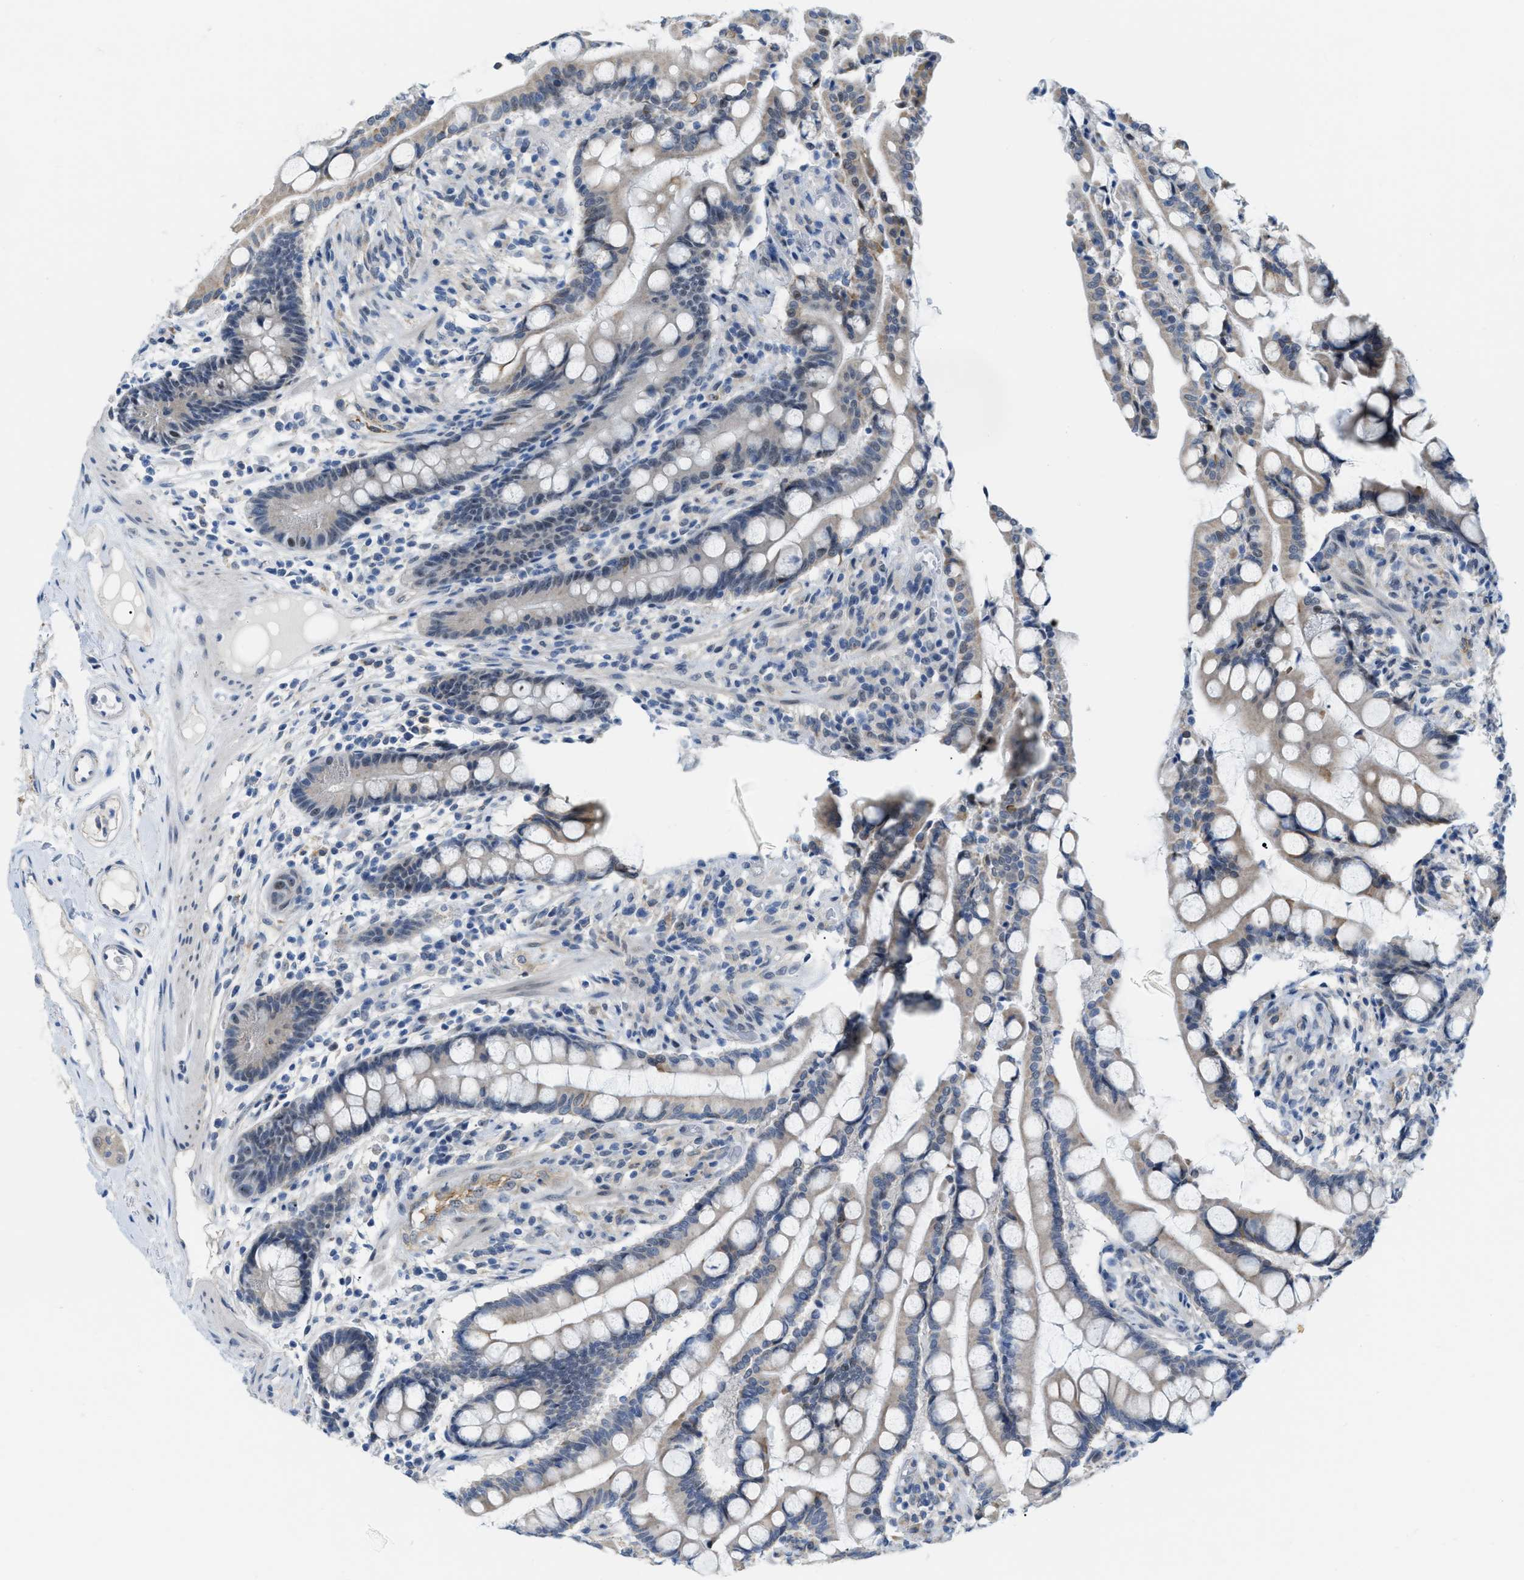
{"staining": {"intensity": "negative", "quantity": "none", "location": "none"}, "tissue": "colon", "cell_type": "Endothelial cells", "image_type": "normal", "snomed": [{"axis": "morphology", "description": "Normal tissue, NOS"}, {"axis": "topography", "description": "Colon"}], "caption": "This is an IHC photomicrograph of normal colon. There is no positivity in endothelial cells.", "gene": "PHRF1", "patient": {"sex": "male", "age": 73}}